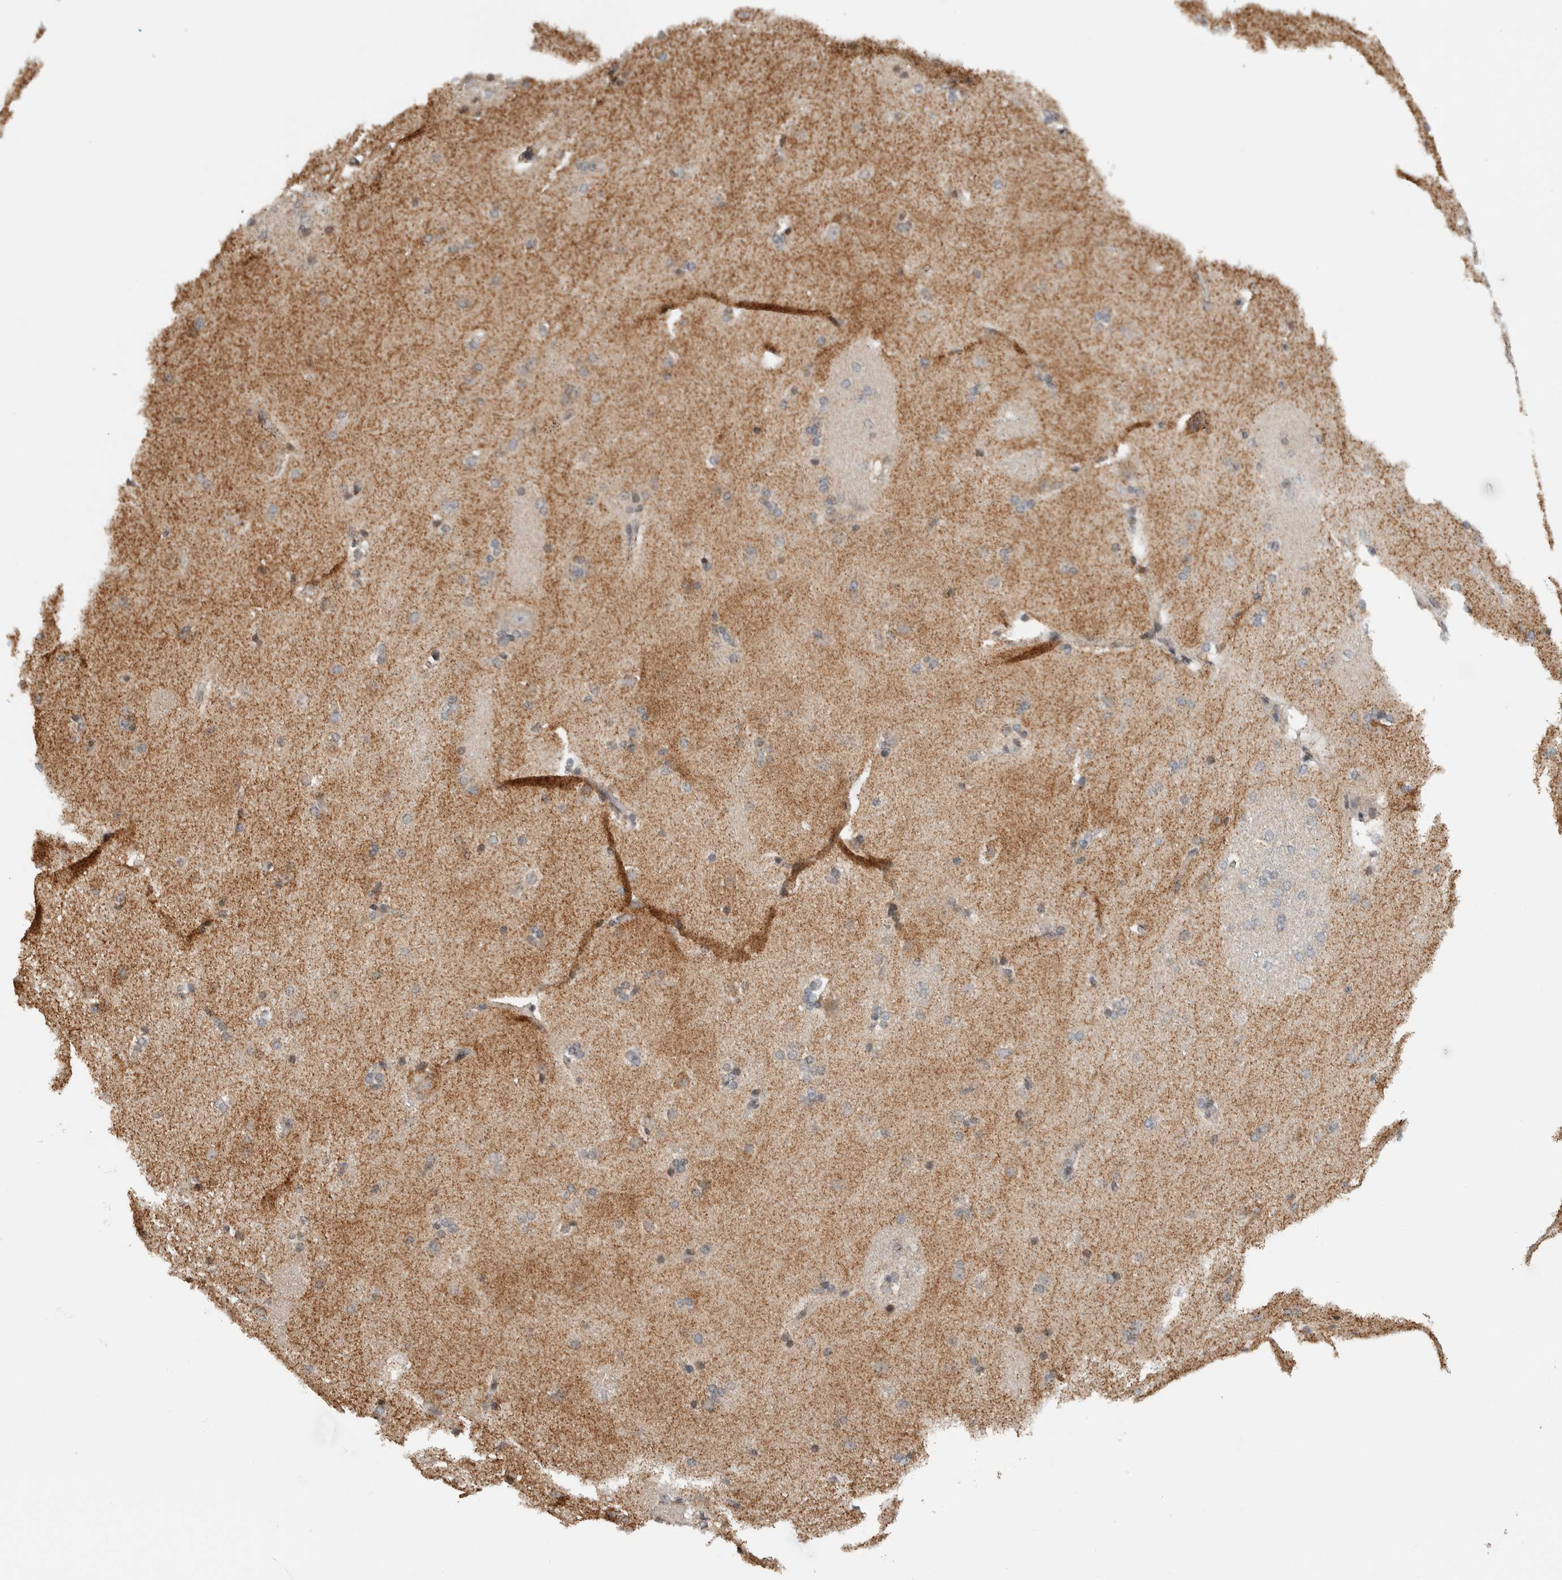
{"staining": {"intensity": "moderate", "quantity": "25%-75%", "location": "nuclear"}, "tissue": "caudate", "cell_type": "Glial cells", "image_type": "normal", "snomed": [{"axis": "morphology", "description": "Normal tissue, NOS"}, {"axis": "topography", "description": "Lateral ventricle wall"}], "caption": "Immunohistochemical staining of normal caudate demonstrates moderate nuclear protein positivity in approximately 25%-75% of glial cells. (brown staining indicates protein expression, while blue staining denotes nuclei).", "gene": "NPLOC4", "patient": {"sex": "female", "age": 19}}